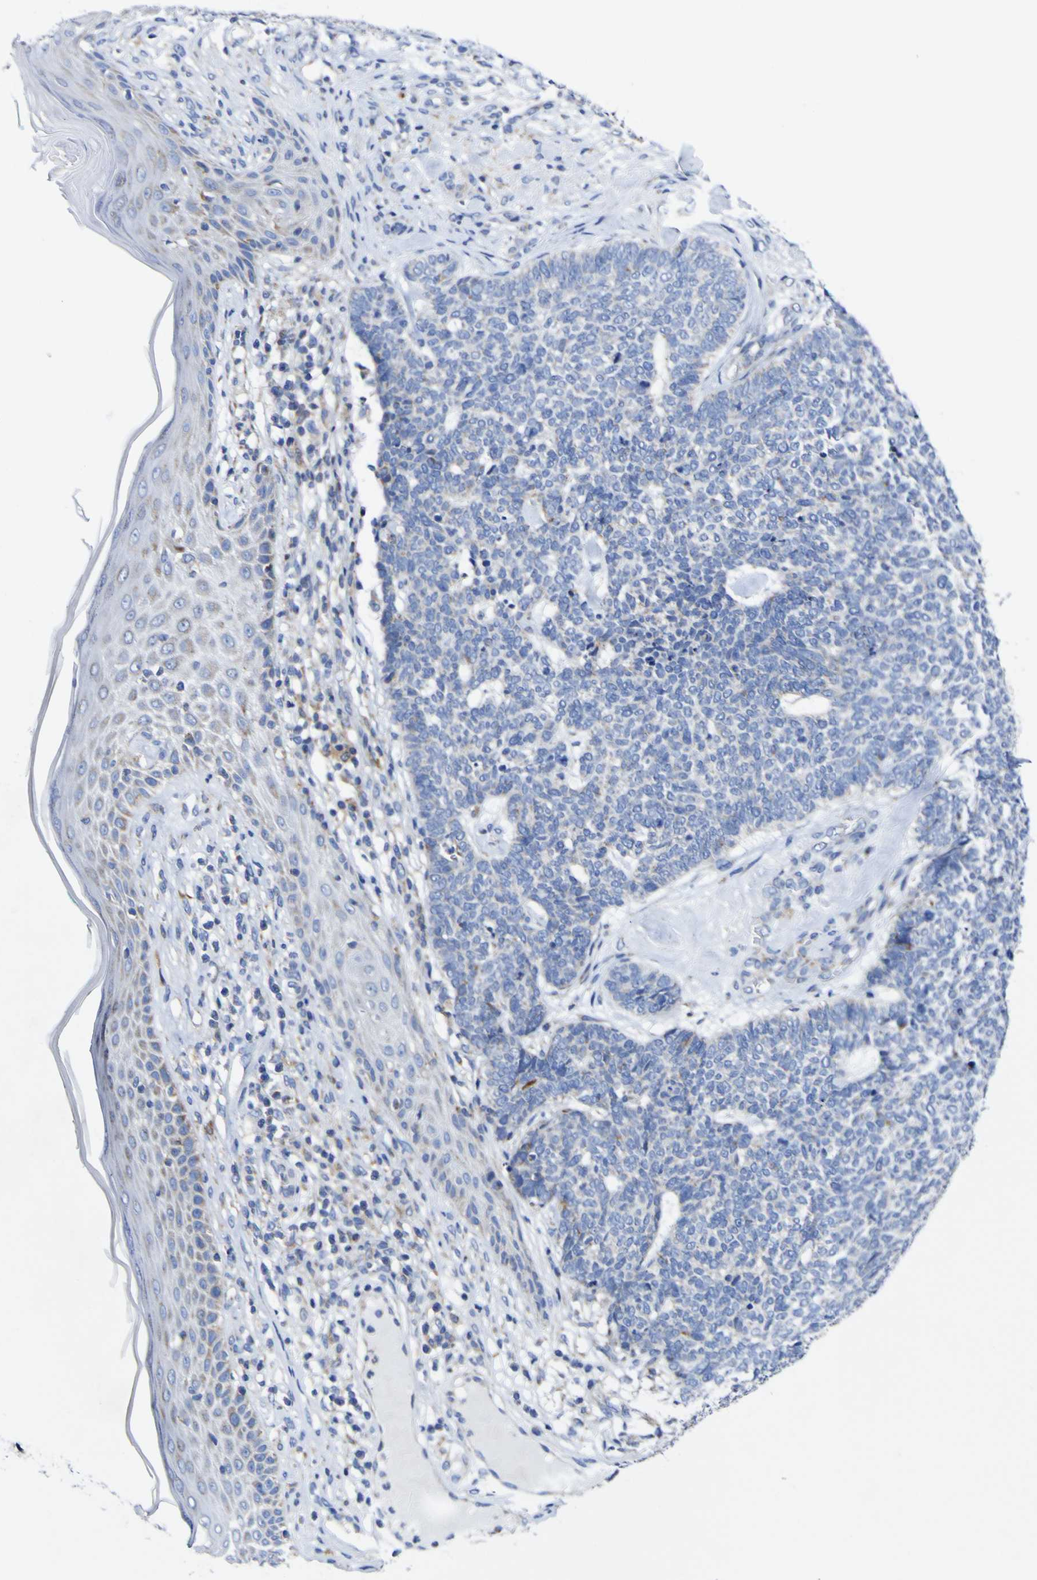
{"staining": {"intensity": "negative", "quantity": "none", "location": "none"}, "tissue": "skin cancer", "cell_type": "Tumor cells", "image_type": "cancer", "snomed": [{"axis": "morphology", "description": "Basal cell carcinoma"}, {"axis": "topography", "description": "Skin"}], "caption": "High power microscopy photomicrograph of an IHC micrograph of skin cancer (basal cell carcinoma), revealing no significant positivity in tumor cells. (Brightfield microscopy of DAB immunohistochemistry (IHC) at high magnification).", "gene": "CCDC90B", "patient": {"sex": "female", "age": 84}}